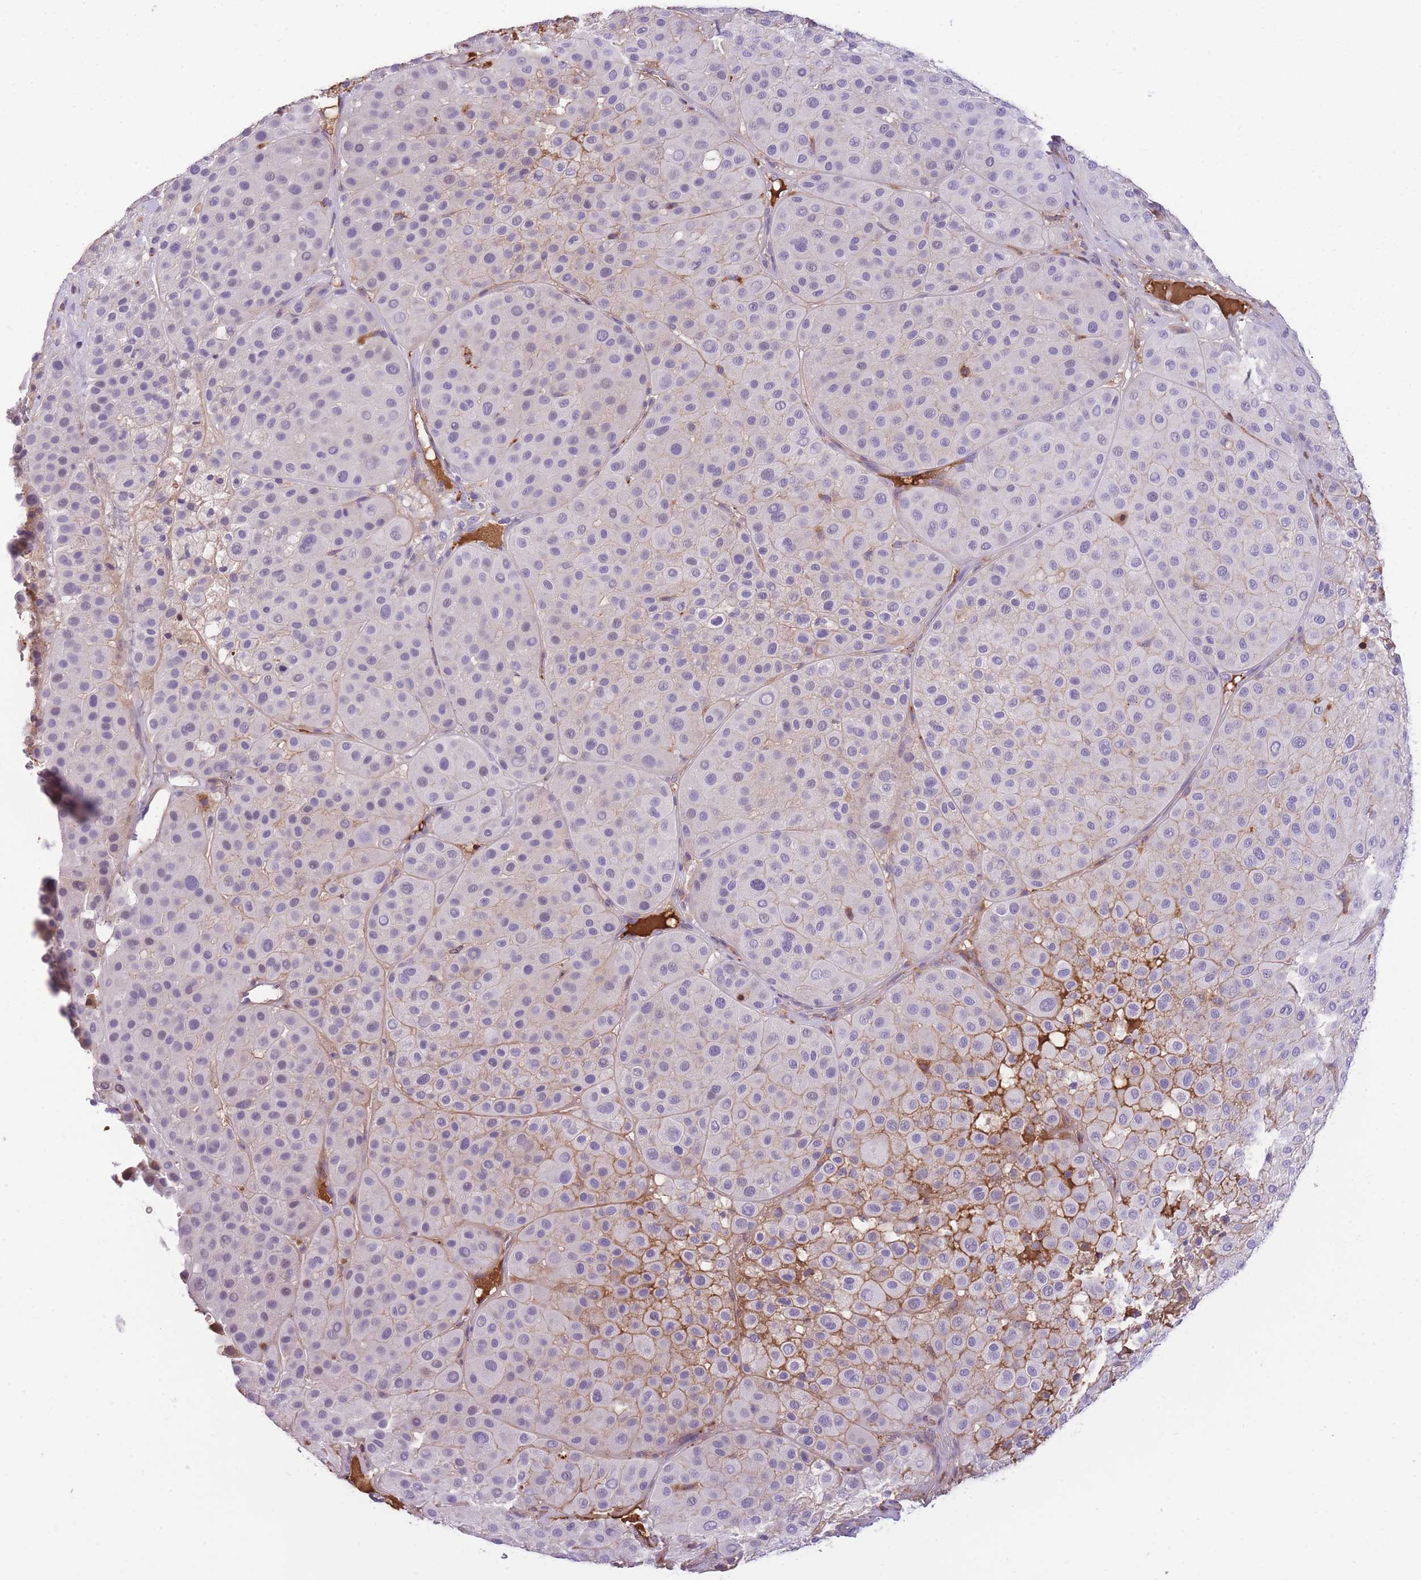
{"staining": {"intensity": "negative", "quantity": "none", "location": "none"}, "tissue": "melanoma", "cell_type": "Tumor cells", "image_type": "cancer", "snomed": [{"axis": "morphology", "description": "Malignant melanoma, Metastatic site"}, {"axis": "topography", "description": "Smooth muscle"}], "caption": "The image displays no significant staining in tumor cells of melanoma.", "gene": "GNAT1", "patient": {"sex": "male", "age": 41}}